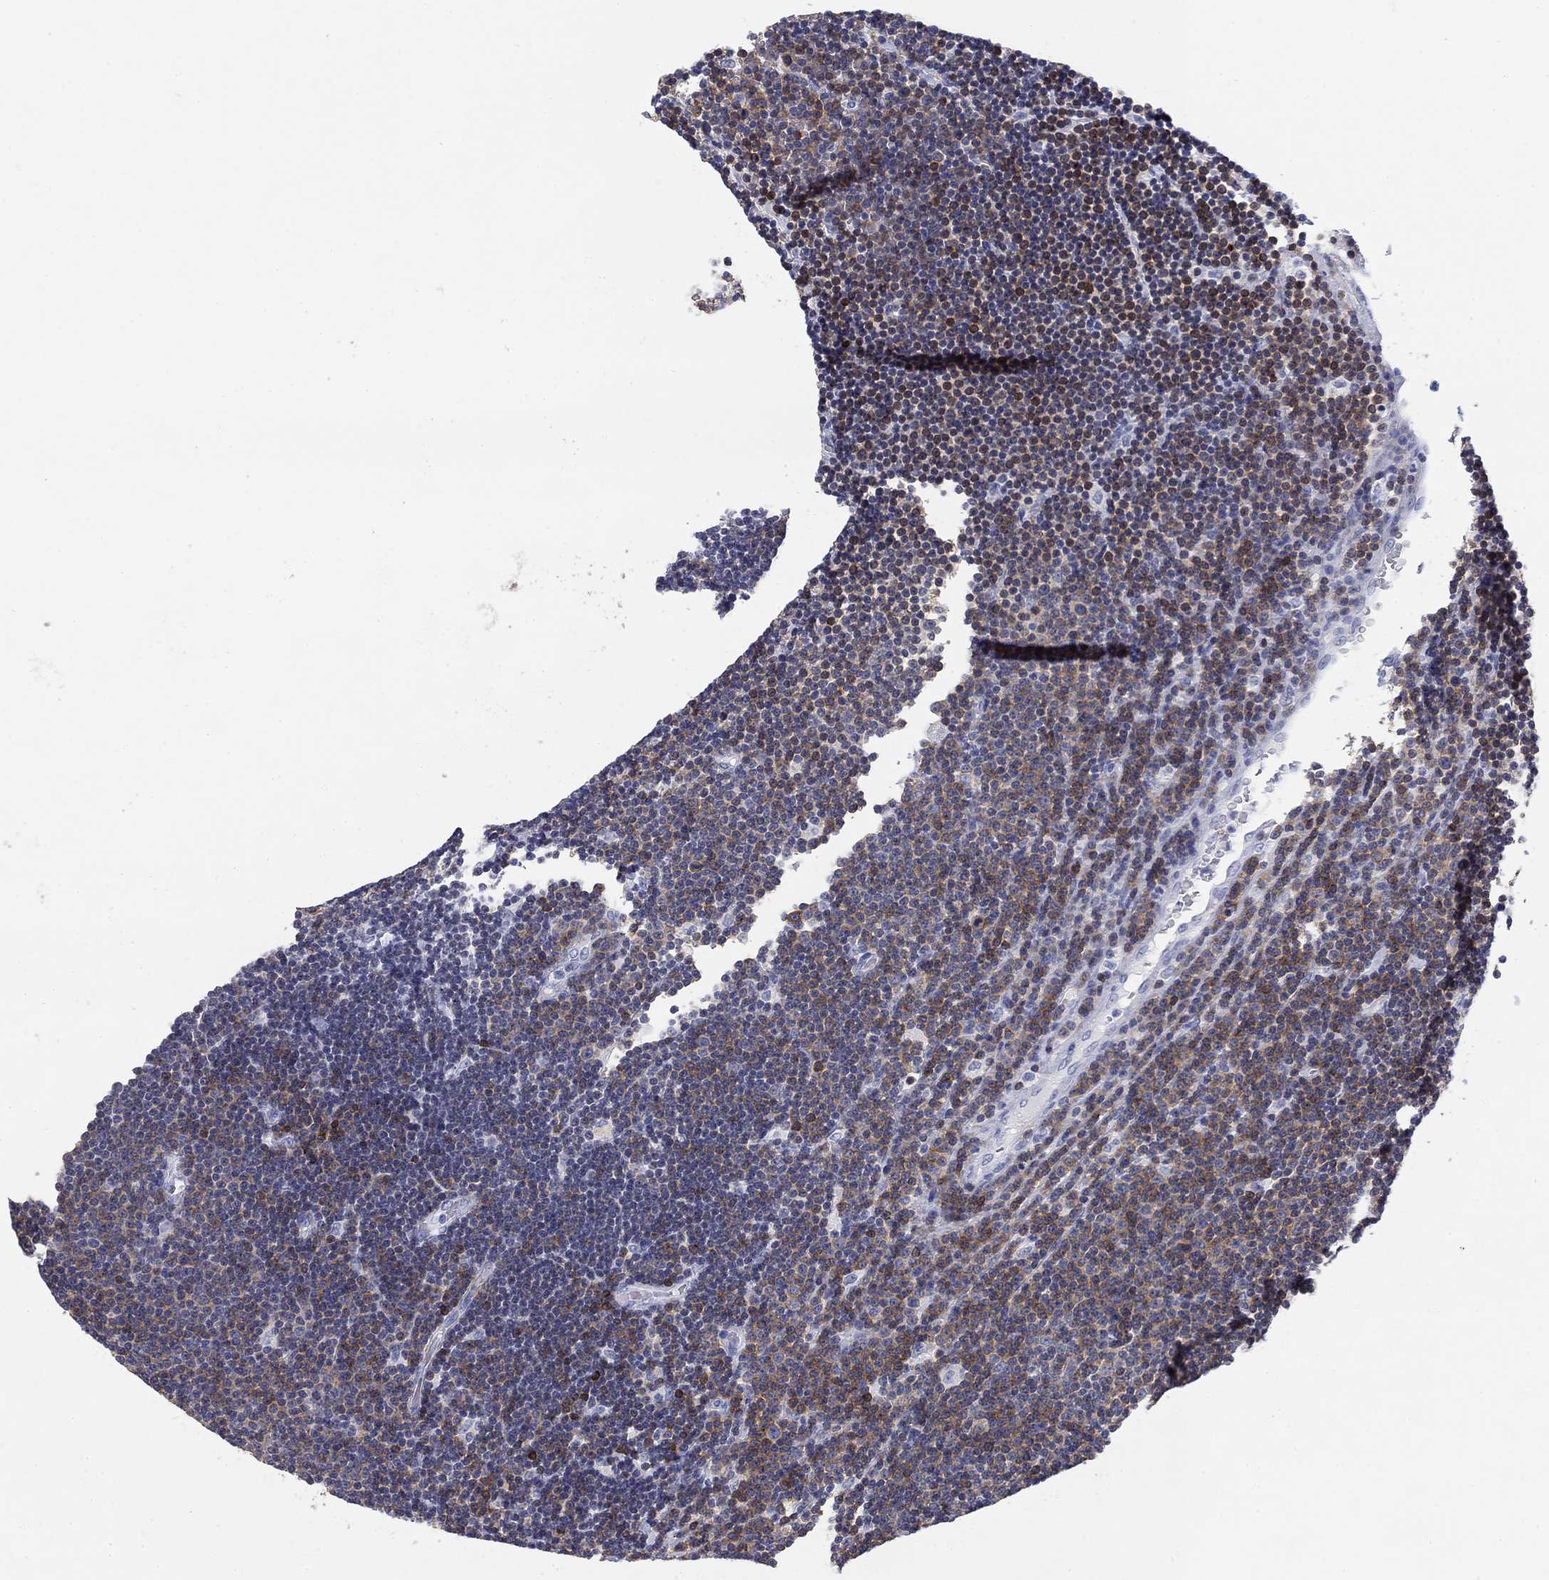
{"staining": {"intensity": "weak", "quantity": "<25%", "location": "cytoplasmic/membranous"}, "tissue": "lymphoma", "cell_type": "Tumor cells", "image_type": "cancer", "snomed": [{"axis": "morphology", "description": "Malignant lymphoma, non-Hodgkin's type, Low grade"}, {"axis": "topography", "description": "Brain"}], "caption": "There is no significant expression in tumor cells of lymphoma.", "gene": "CD79B", "patient": {"sex": "female", "age": 66}}